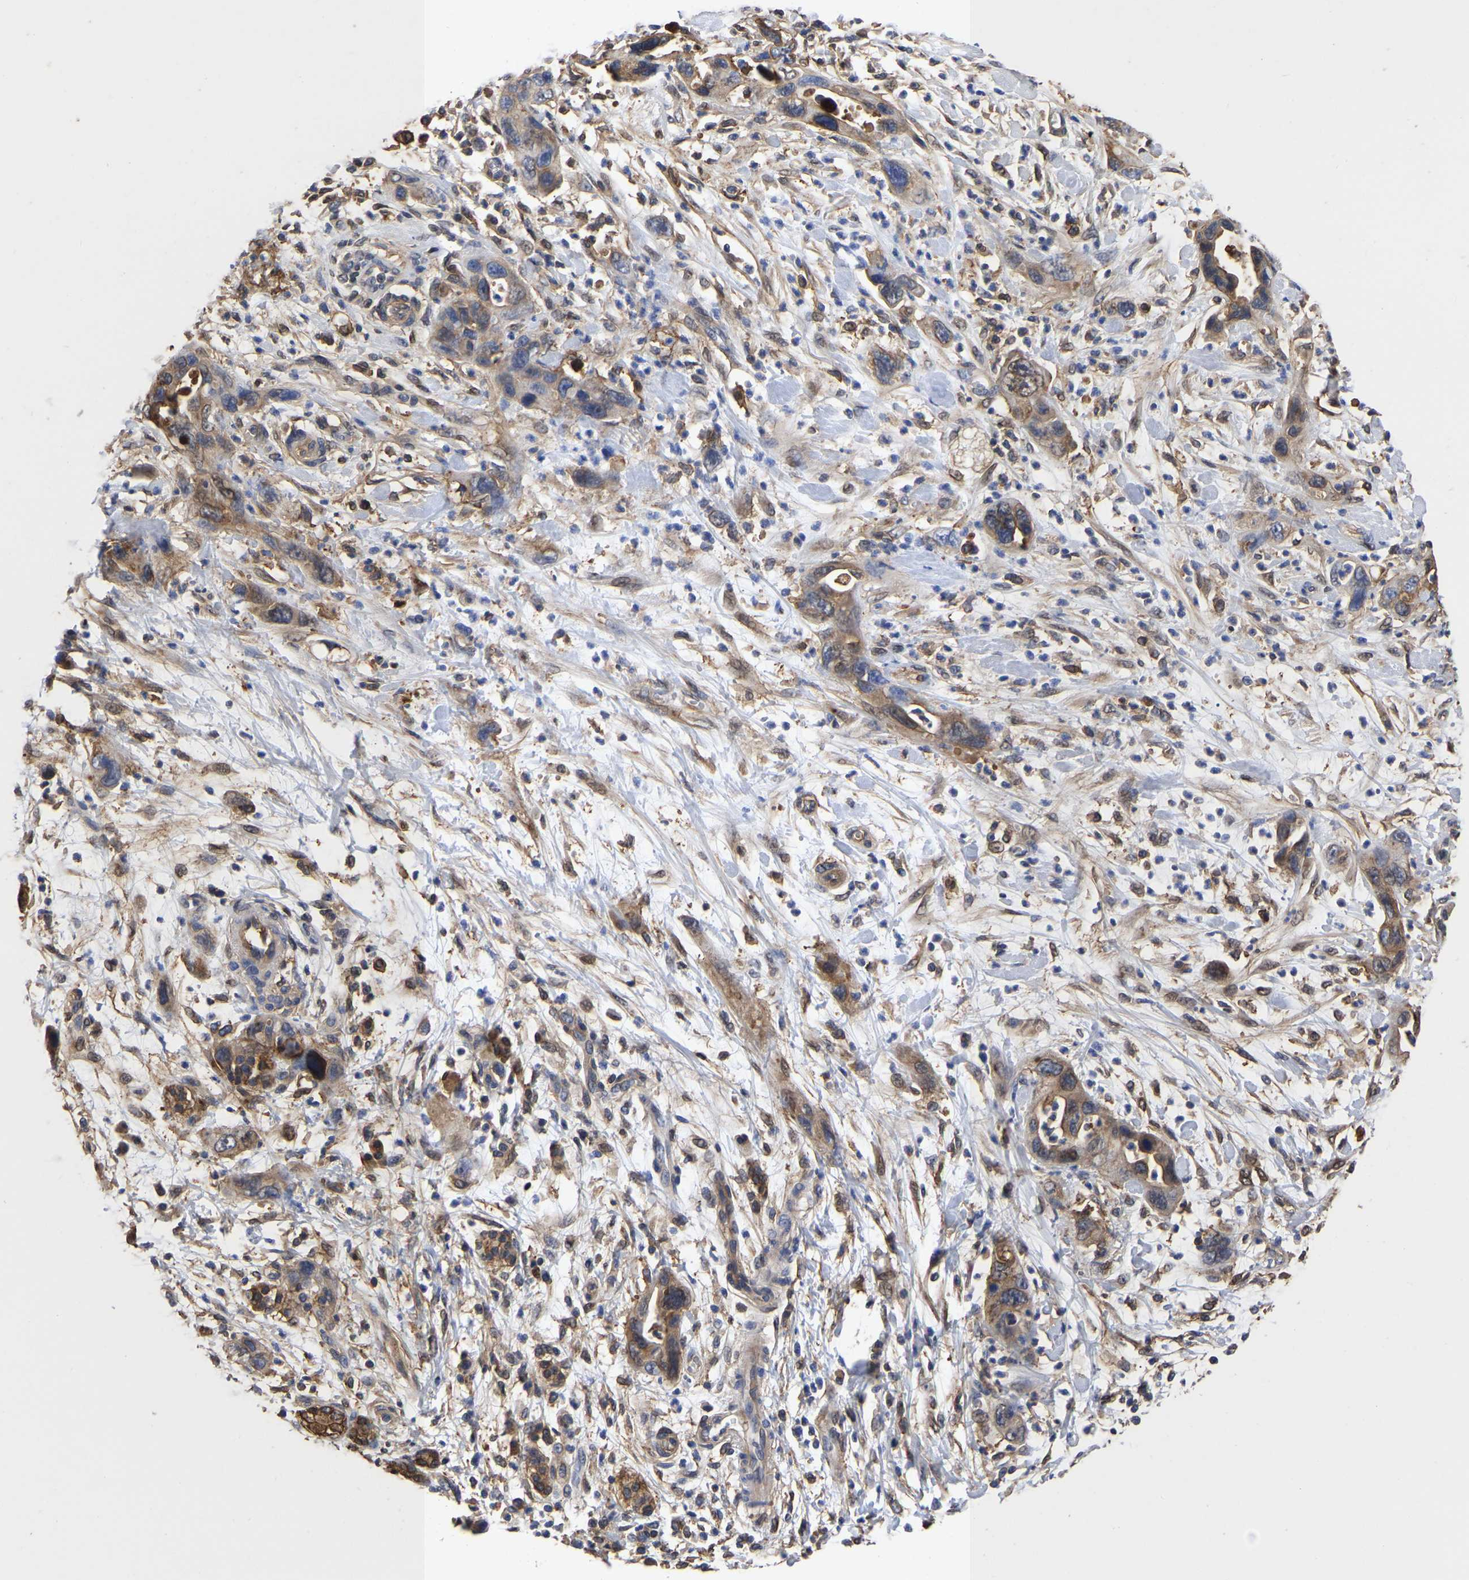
{"staining": {"intensity": "moderate", "quantity": ">75%", "location": "cytoplasmic/membranous"}, "tissue": "pancreatic cancer", "cell_type": "Tumor cells", "image_type": "cancer", "snomed": [{"axis": "morphology", "description": "Adenocarcinoma, NOS"}, {"axis": "topography", "description": "Pancreas"}], "caption": "High-power microscopy captured an immunohistochemistry (IHC) histopathology image of adenocarcinoma (pancreatic), revealing moderate cytoplasmic/membranous staining in approximately >75% of tumor cells.", "gene": "LIF", "patient": {"sex": "female", "age": 70}}